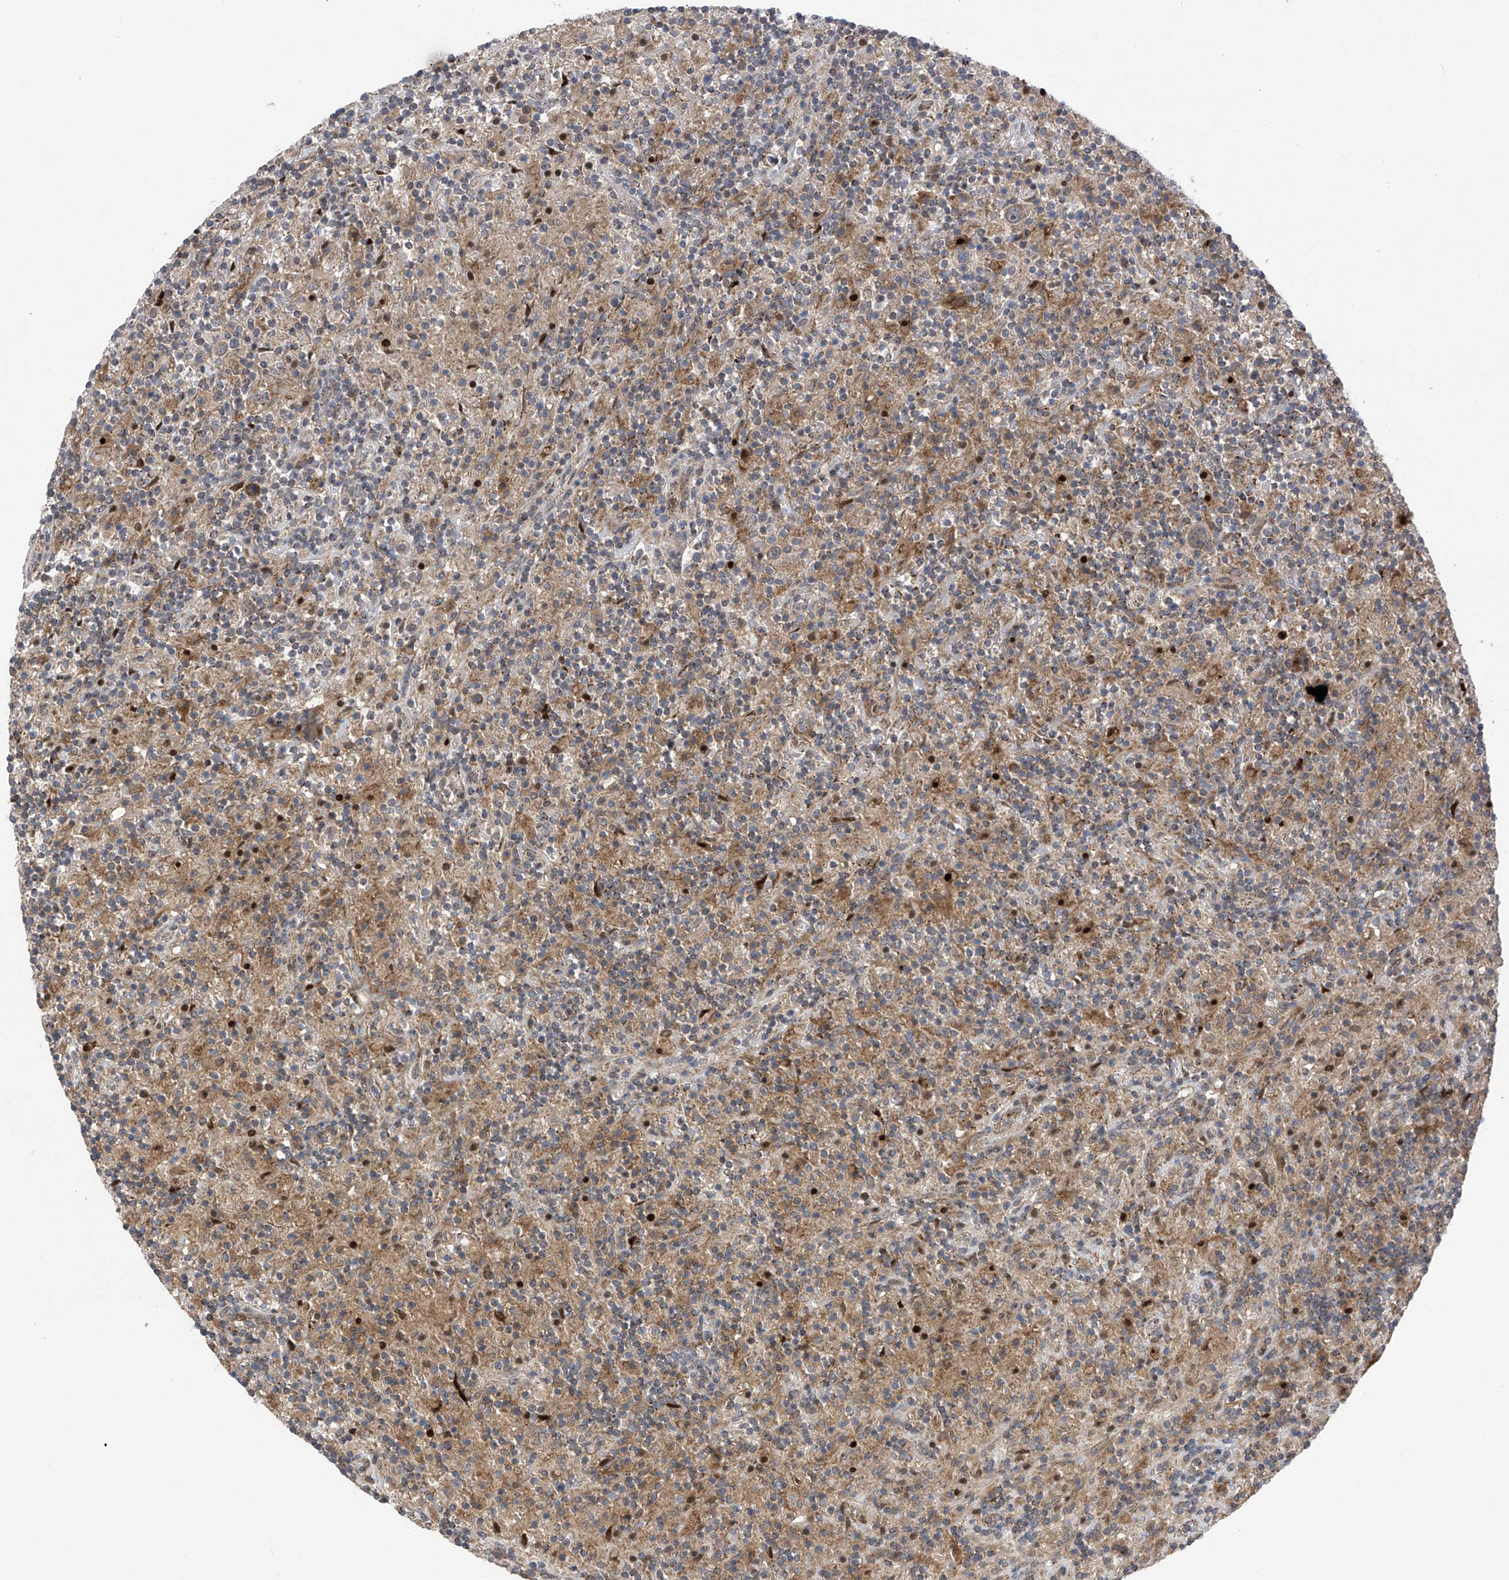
{"staining": {"intensity": "weak", "quantity": "<25%", "location": "cytoplasmic/membranous"}, "tissue": "lymphoma", "cell_type": "Tumor cells", "image_type": "cancer", "snomed": [{"axis": "morphology", "description": "Hodgkin's disease, NOS"}, {"axis": "topography", "description": "Lymph node"}], "caption": "Immunohistochemistry (IHC) of human lymphoma demonstrates no staining in tumor cells.", "gene": "SLCO4A1", "patient": {"sex": "male", "age": 70}}